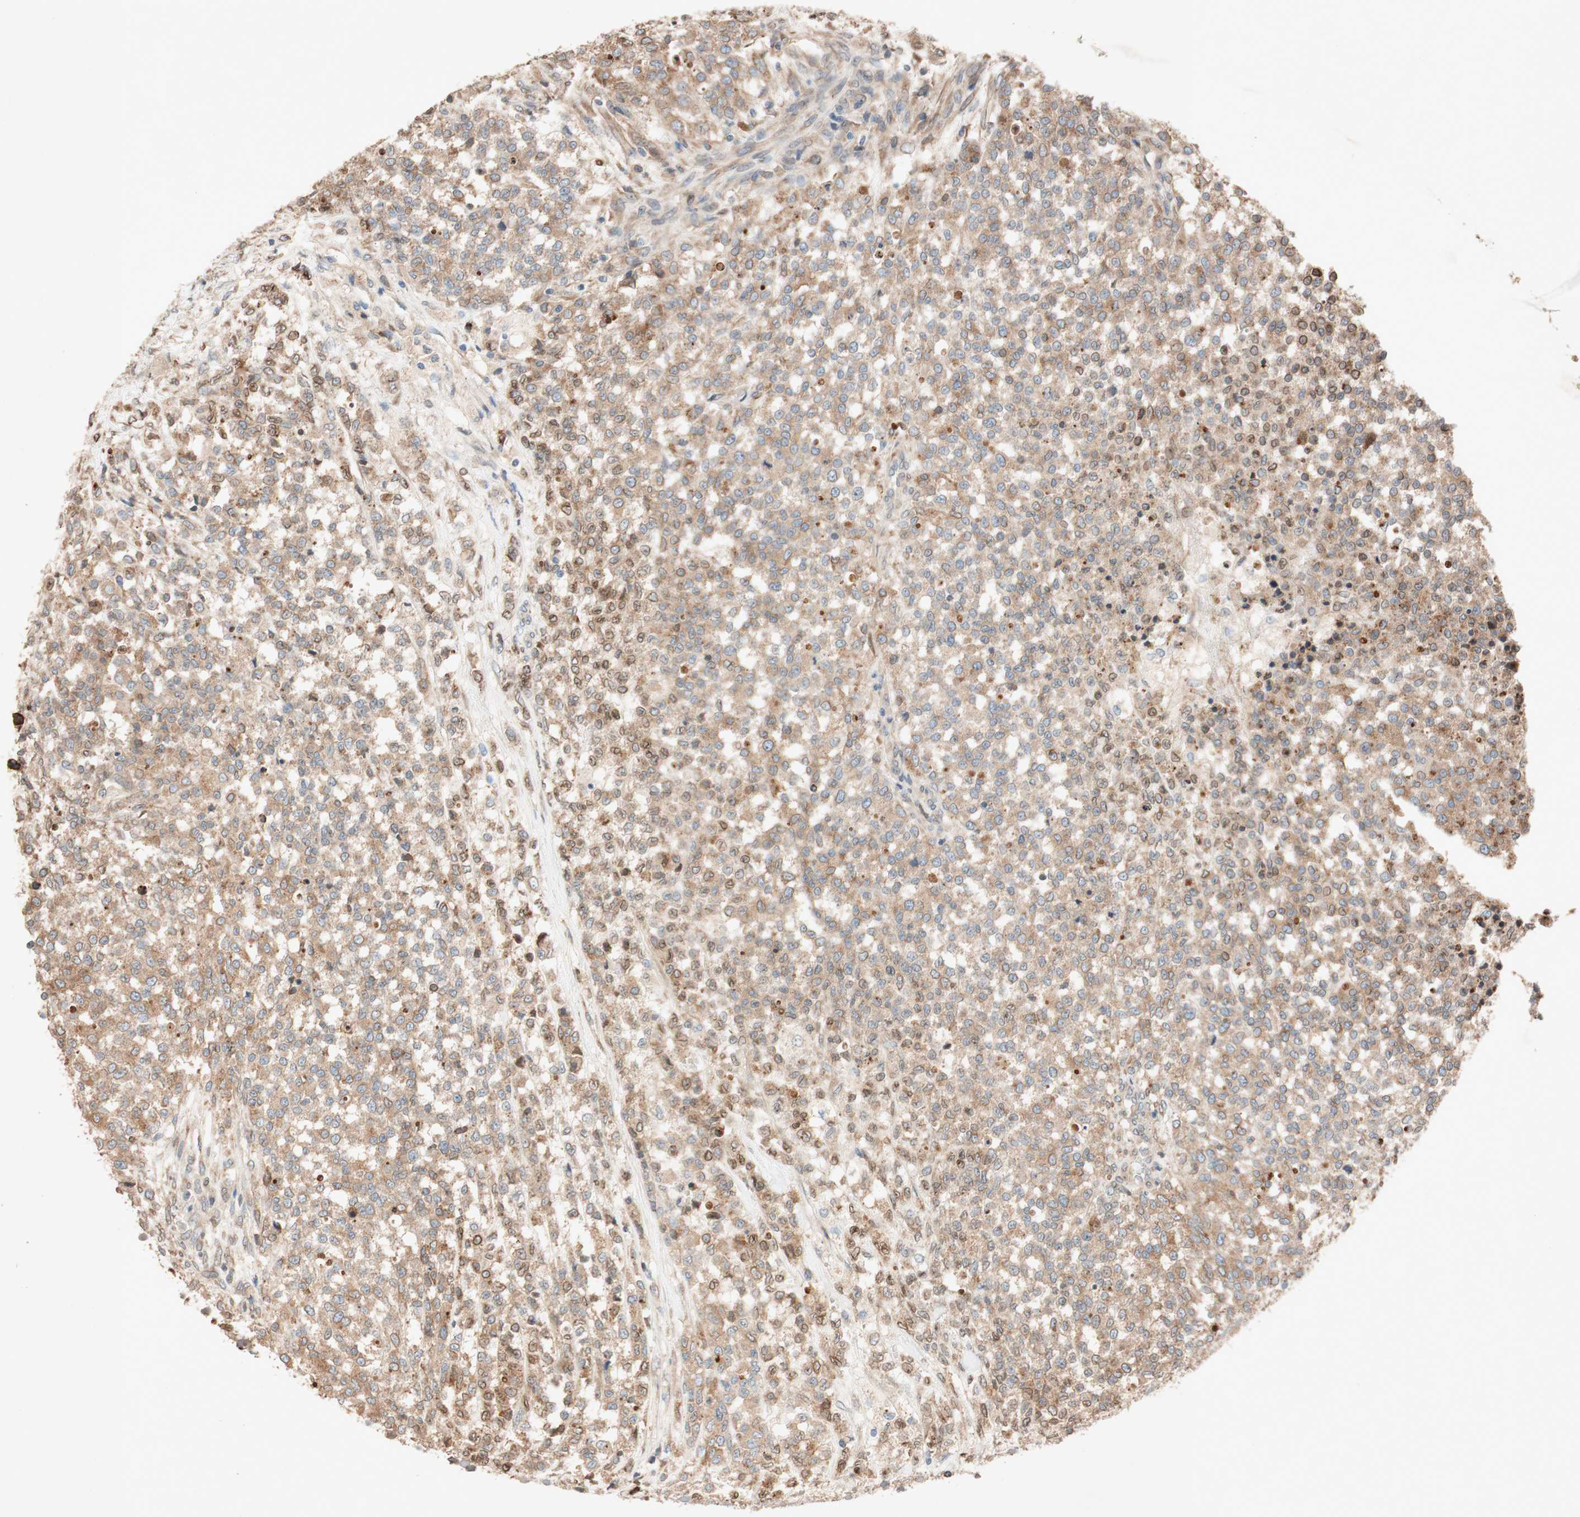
{"staining": {"intensity": "weak", "quantity": ">75%", "location": "none"}, "tissue": "testis cancer", "cell_type": "Tumor cells", "image_type": "cancer", "snomed": [{"axis": "morphology", "description": "Seminoma, NOS"}, {"axis": "topography", "description": "Testis"}], "caption": "Human testis cancer stained with a protein marker demonstrates weak staining in tumor cells.", "gene": "PTPRU", "patient": {"sex": "male", "age": 59}}